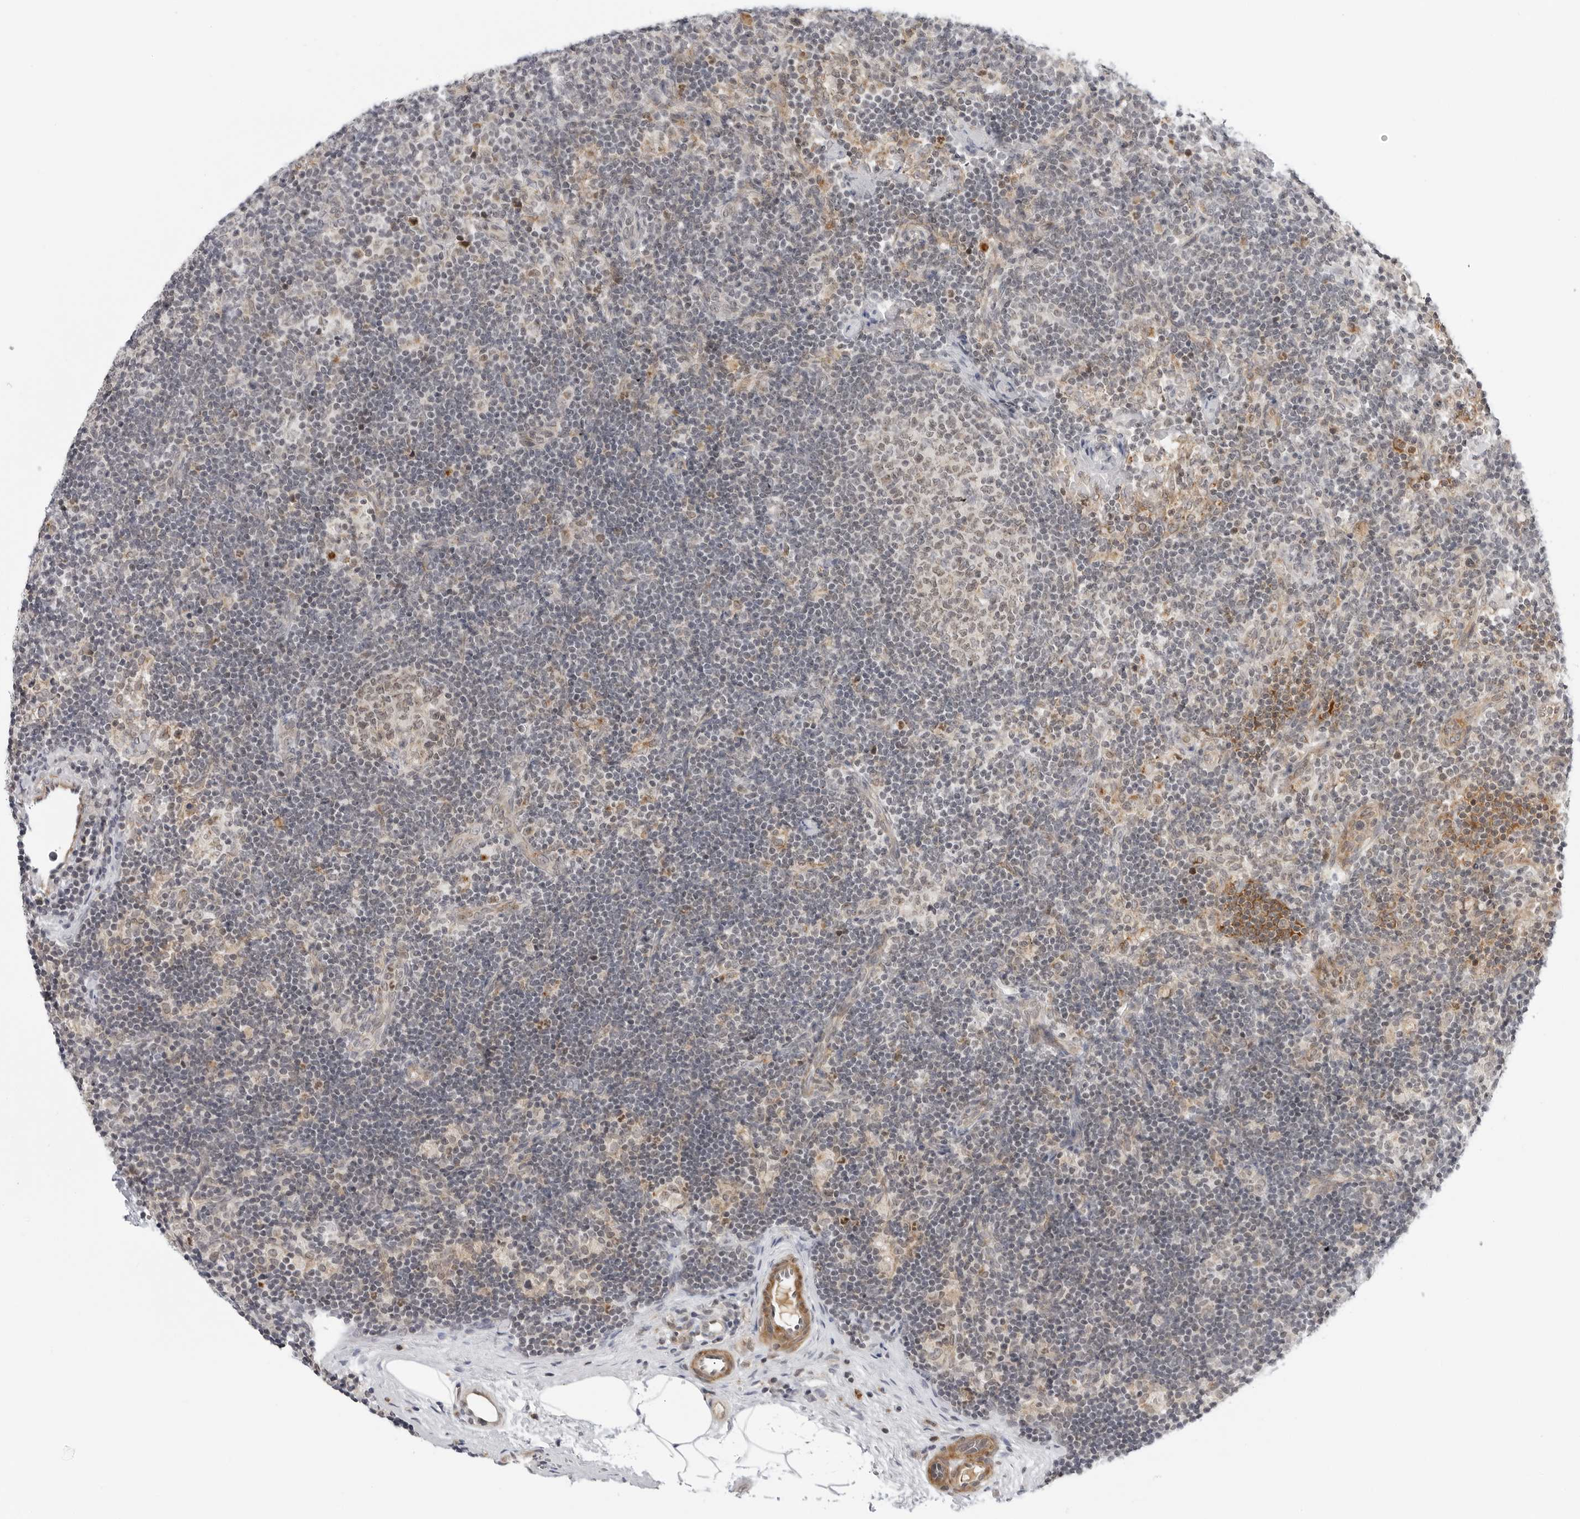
{"staining": {"intensity": "weak", "quantity": "<25%", "location": "cytoplasmic/membranous"}, "tissue": "lymph node", "cell_type": "Germinal center cells", "image_type": "normal", "snomed": [{"axis": "morphology", "description": "Normal tissue, NOS"}, {"axis": "topography", "description": "Lymph node"}], "caption": "DAB (3,3'-diaminobenzidine) immunohistochemical staining of benign lymph node shows no significant positivity in germinal center cells.", "gene": "SUGCT", "patient": {"sex": "female", "age": 22}}